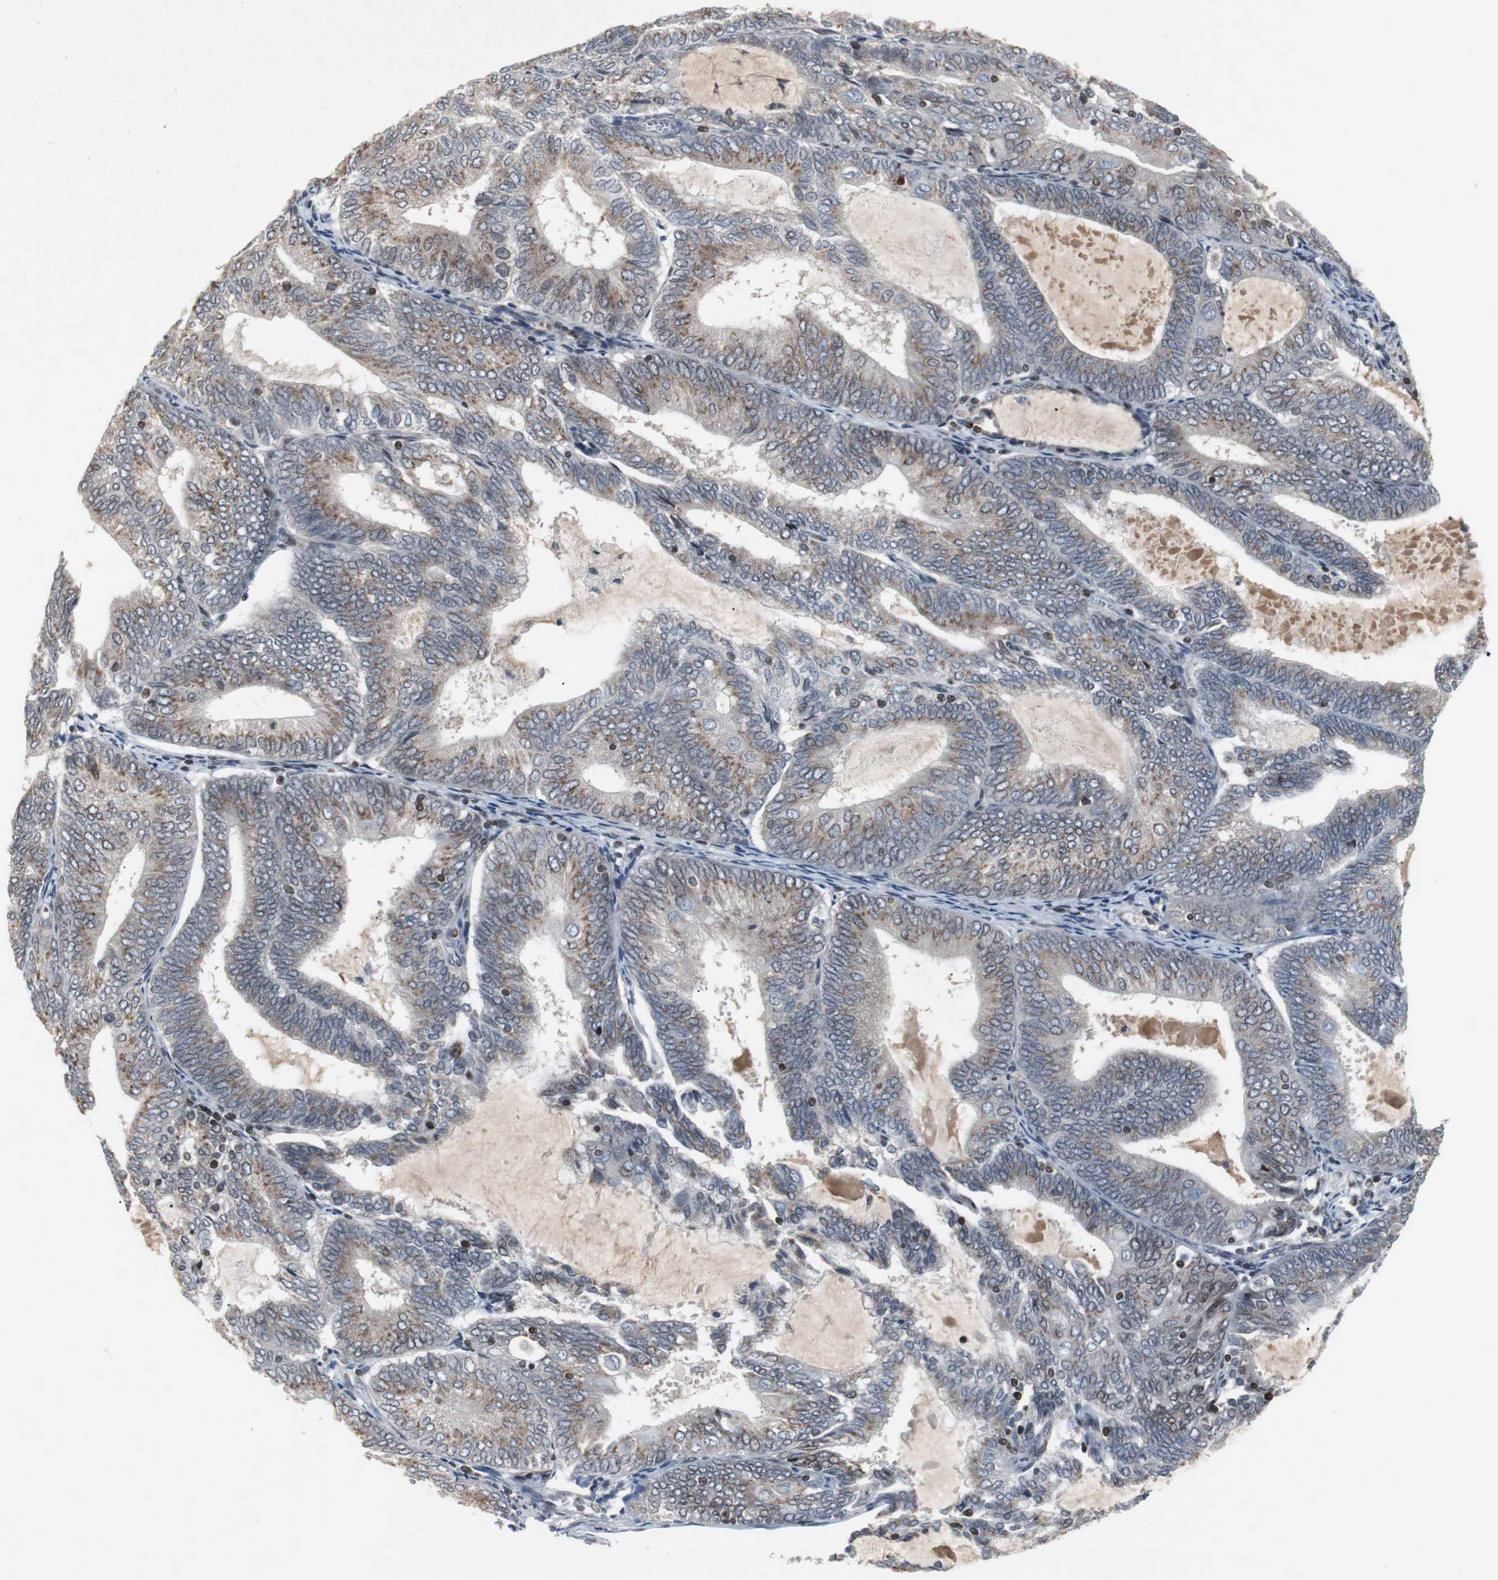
{"staining": {"intensity": "moderate", "quantity": "25%-75%", "location": "cytoplasmic/membranous"}, "tissue": "endometrial cancer", "cell_type": "Tumor cells", "image_type": "cancer", "snomed": [{"axis": "morphology", "description": "Adenocarcinoma, NOS"}, {"axis": "topography", "description": "Endometrium"}], "caption": "Immunohistochemistry (DAB (3,3'-diaminobenzidine)) staining of human endometrial cancer (adenocarcinoma) displays moderate cytoplasmic/membranous protein staining in approximately 25%-75% of tumor cells.", "gene": "ZNF396", "patient": {"sex": "female", "age": 81}}